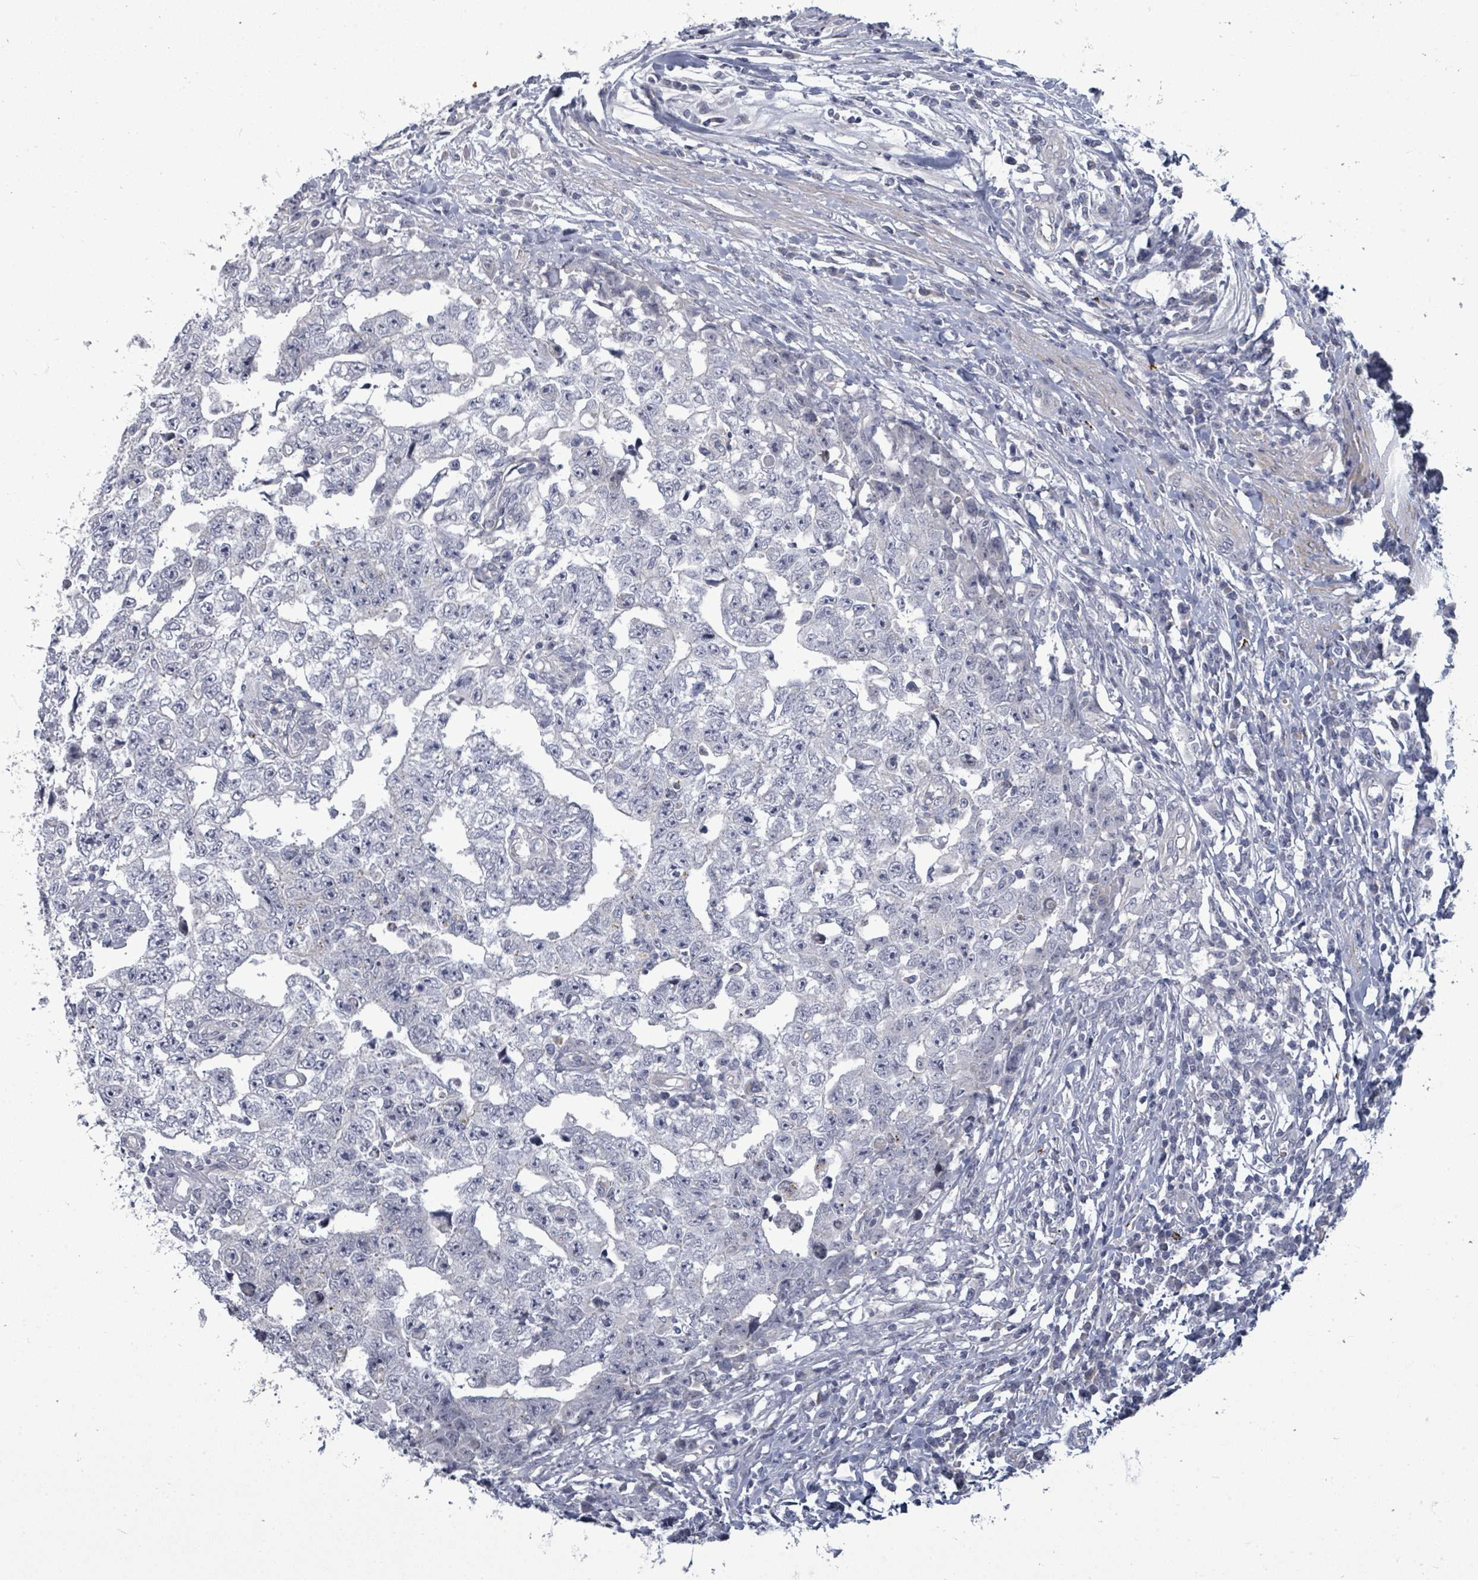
{"staining": {"intensity": "negative", "quantity": "none", "location": "none"}, "tissue": "testis cancer", "cell_type": "Tumor cells", "image_type": "cancer", "snomed": [{"axis": "morphology", "description": "Carcinoma, Embryonal, NOS"}, {"axis": "topography", "description": "Testis"}], "caption": "Immunohistochemical staining of testis cancer (embryonal carcinoma) demonstrates no significant positivity in tumor cells. (DAB (3,3'-diaminobenzidine) immunohistochemistry (IHC) with hematoxylin counter stain).", "gene": "ASB12", "patient": {"sex": "male", "age": 25}}